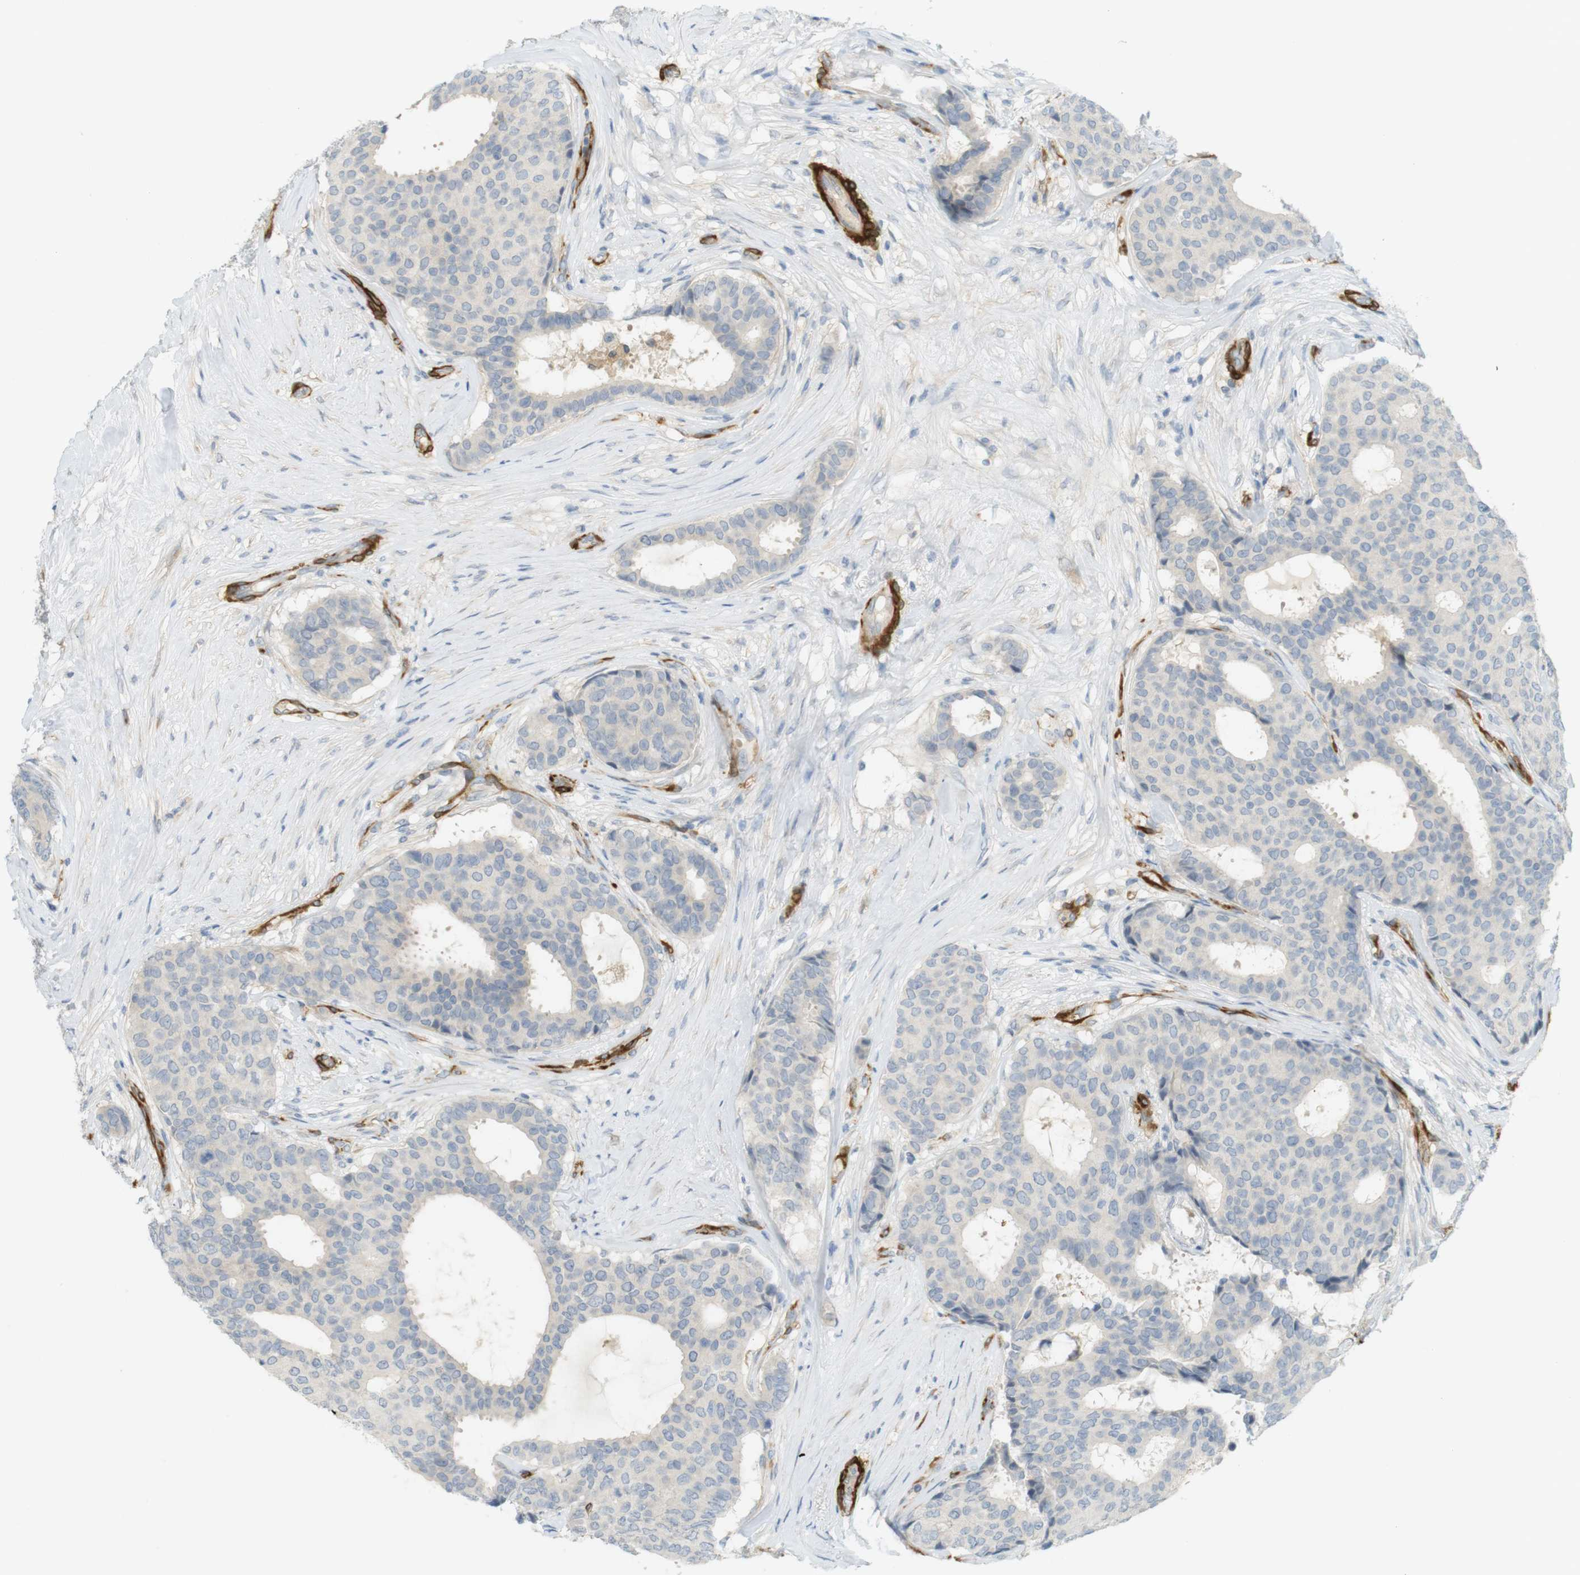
{"staining": {"intensity": "negative", "quantity": "none", "location": "none"}, "tissue": "breast cancer", "cell_type": "Tumor cells", "image_type": "cancer", "snomed": [{"axis": "morphology", "description": "Duct carcinoma"}, {"axis": "topography", "description": "Breast"}], "caption": "Micrograph shows no significant protein expression in tumor cells of breast infiltrating ductal carcinoma.", "gene": "PDE3A", "patient": {"sex": "female", "age": 75}}